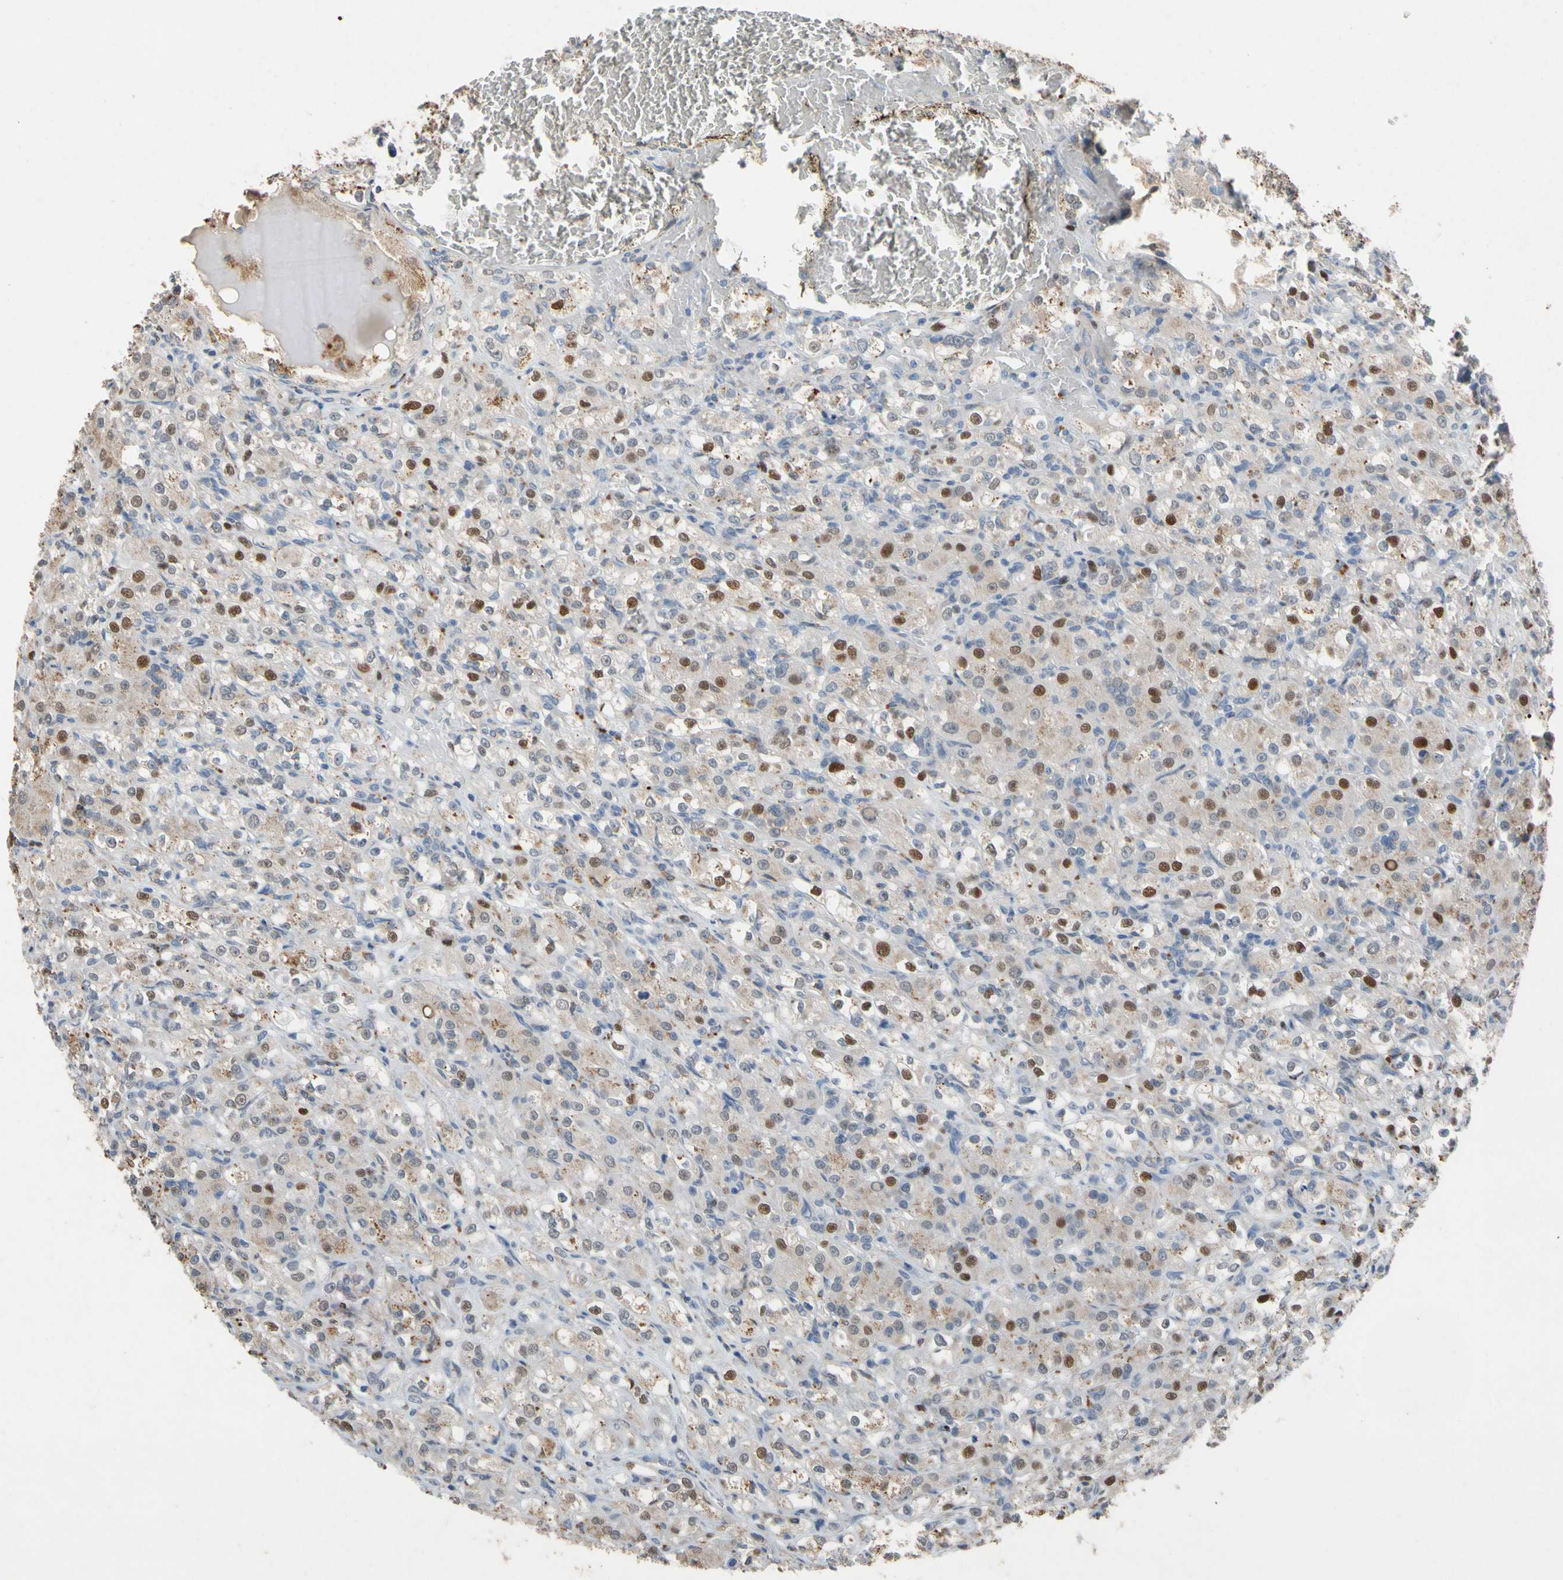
{"staining": {"intensity": "strong", "quantity": "<25%", "location": "nuclear"}, "tissue": "renal cancer", "cell_type": "Tumor cells", "image_type": "cancer", "snomed": [{"axis": "morphology", "description": "Normal tissue, NOS"}, {"axis": "morphology", "description": "Adenocarcinoma, NOS"}, {"axis": "topography", "description": "Kidney"}], "caption": "Strong nuclear expression is present in about <25% of tumor cells in renal cancer (adenocarcinoma).", "gene": "ZKSCAN4", "patient": {"sex": "male", "age": 61}}